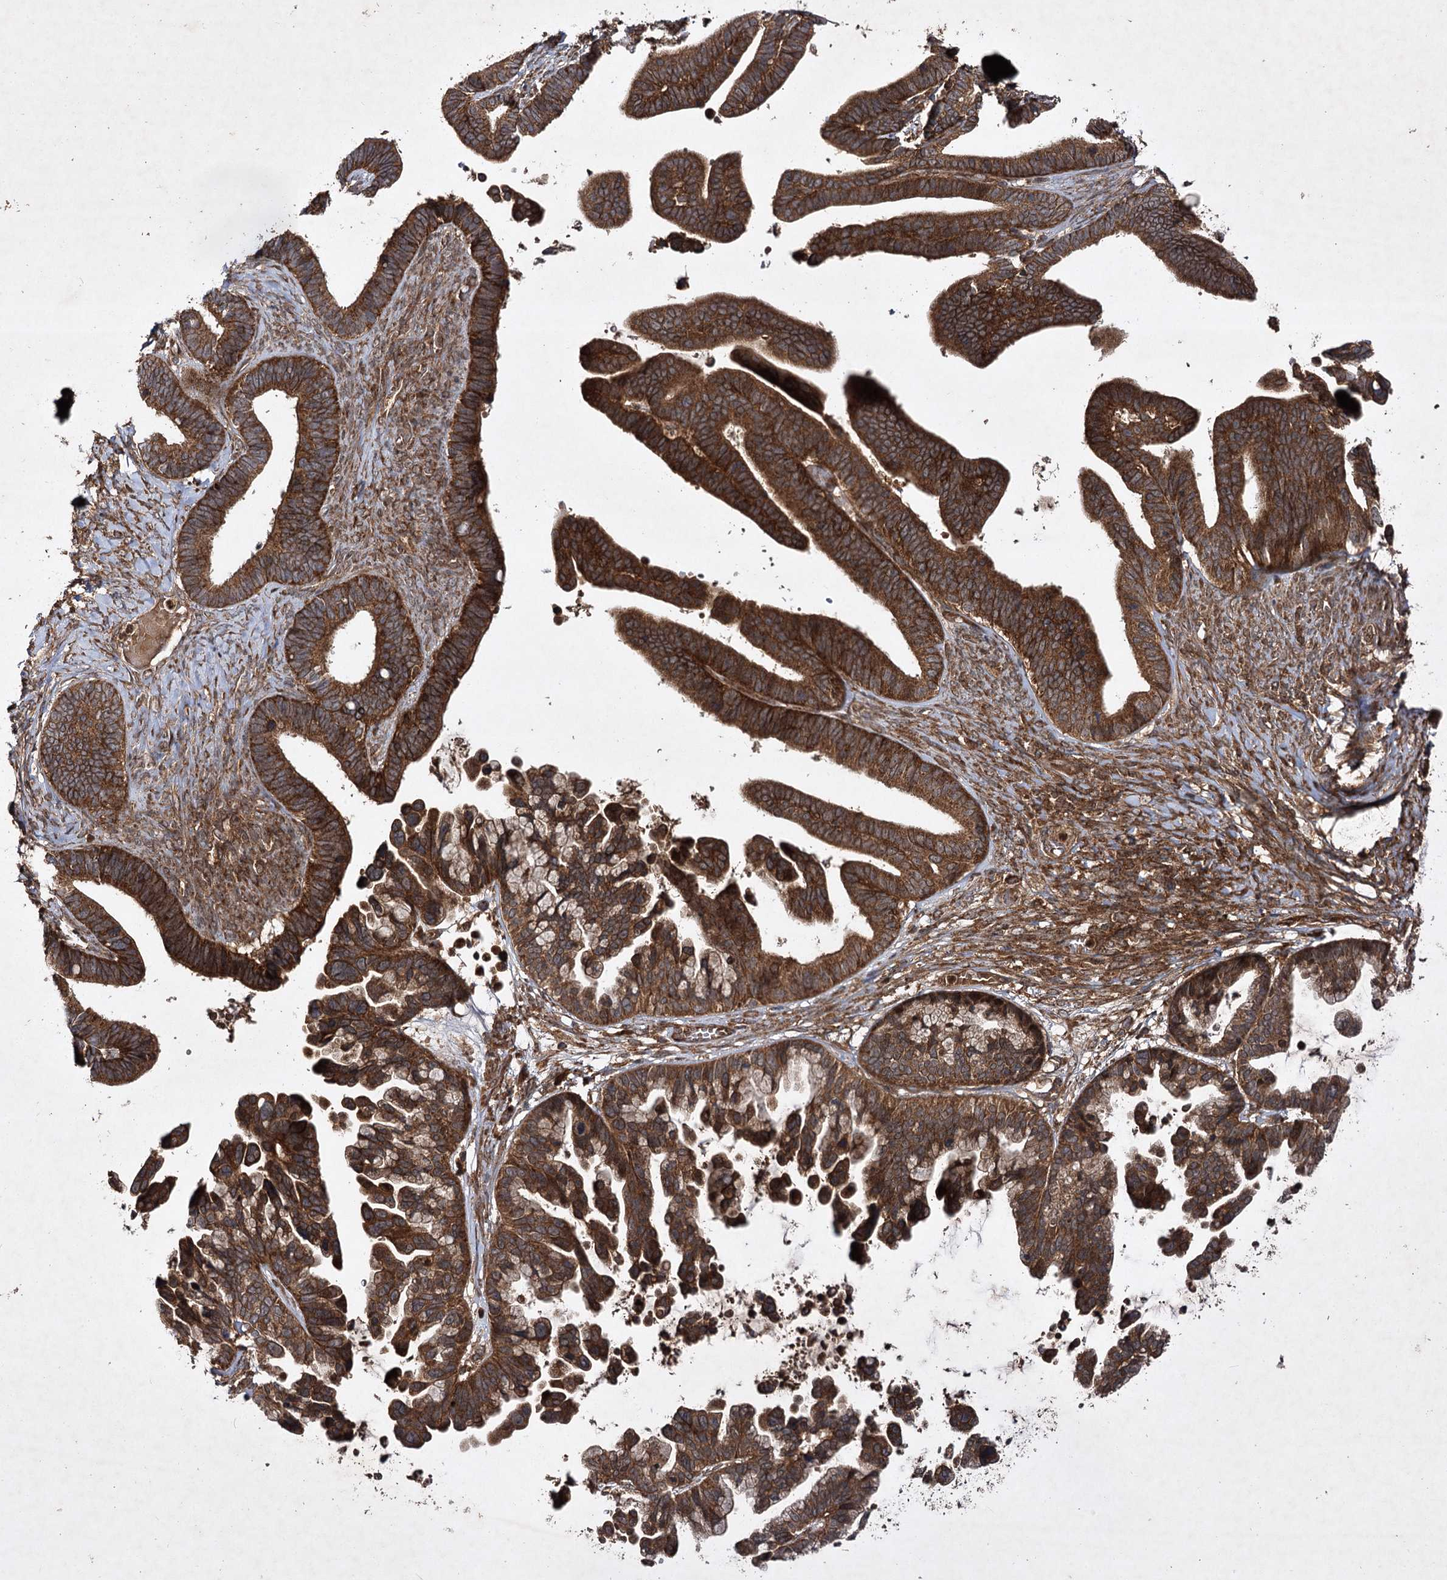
{"staining": {"intensity": "strong", "quantity": ">75%", "location": "cytoplasmic/membranous"}, "tissue": "ovarian cancer", "cell_type": "Tumor cells", "image_type": "cancer", "snomed": [{"axis": "morphology", "description": "Cystadenocarcinoma, serous, NOS"}, {"axis": "topography", "description": "Ovary"}], "caption": "A high amount of strong cytoplasmic/membranous positivity is present in about >75% of tumor cells in serous cystadenocarcinoma (ovarian) tissue. The staining is performed using DAB brown chromogen to label protein expression. The nuclei are counter-stained blue using hematoxylin.", "gene": "DNAJC13", "patient": {"sex": "female", "age": 56}}